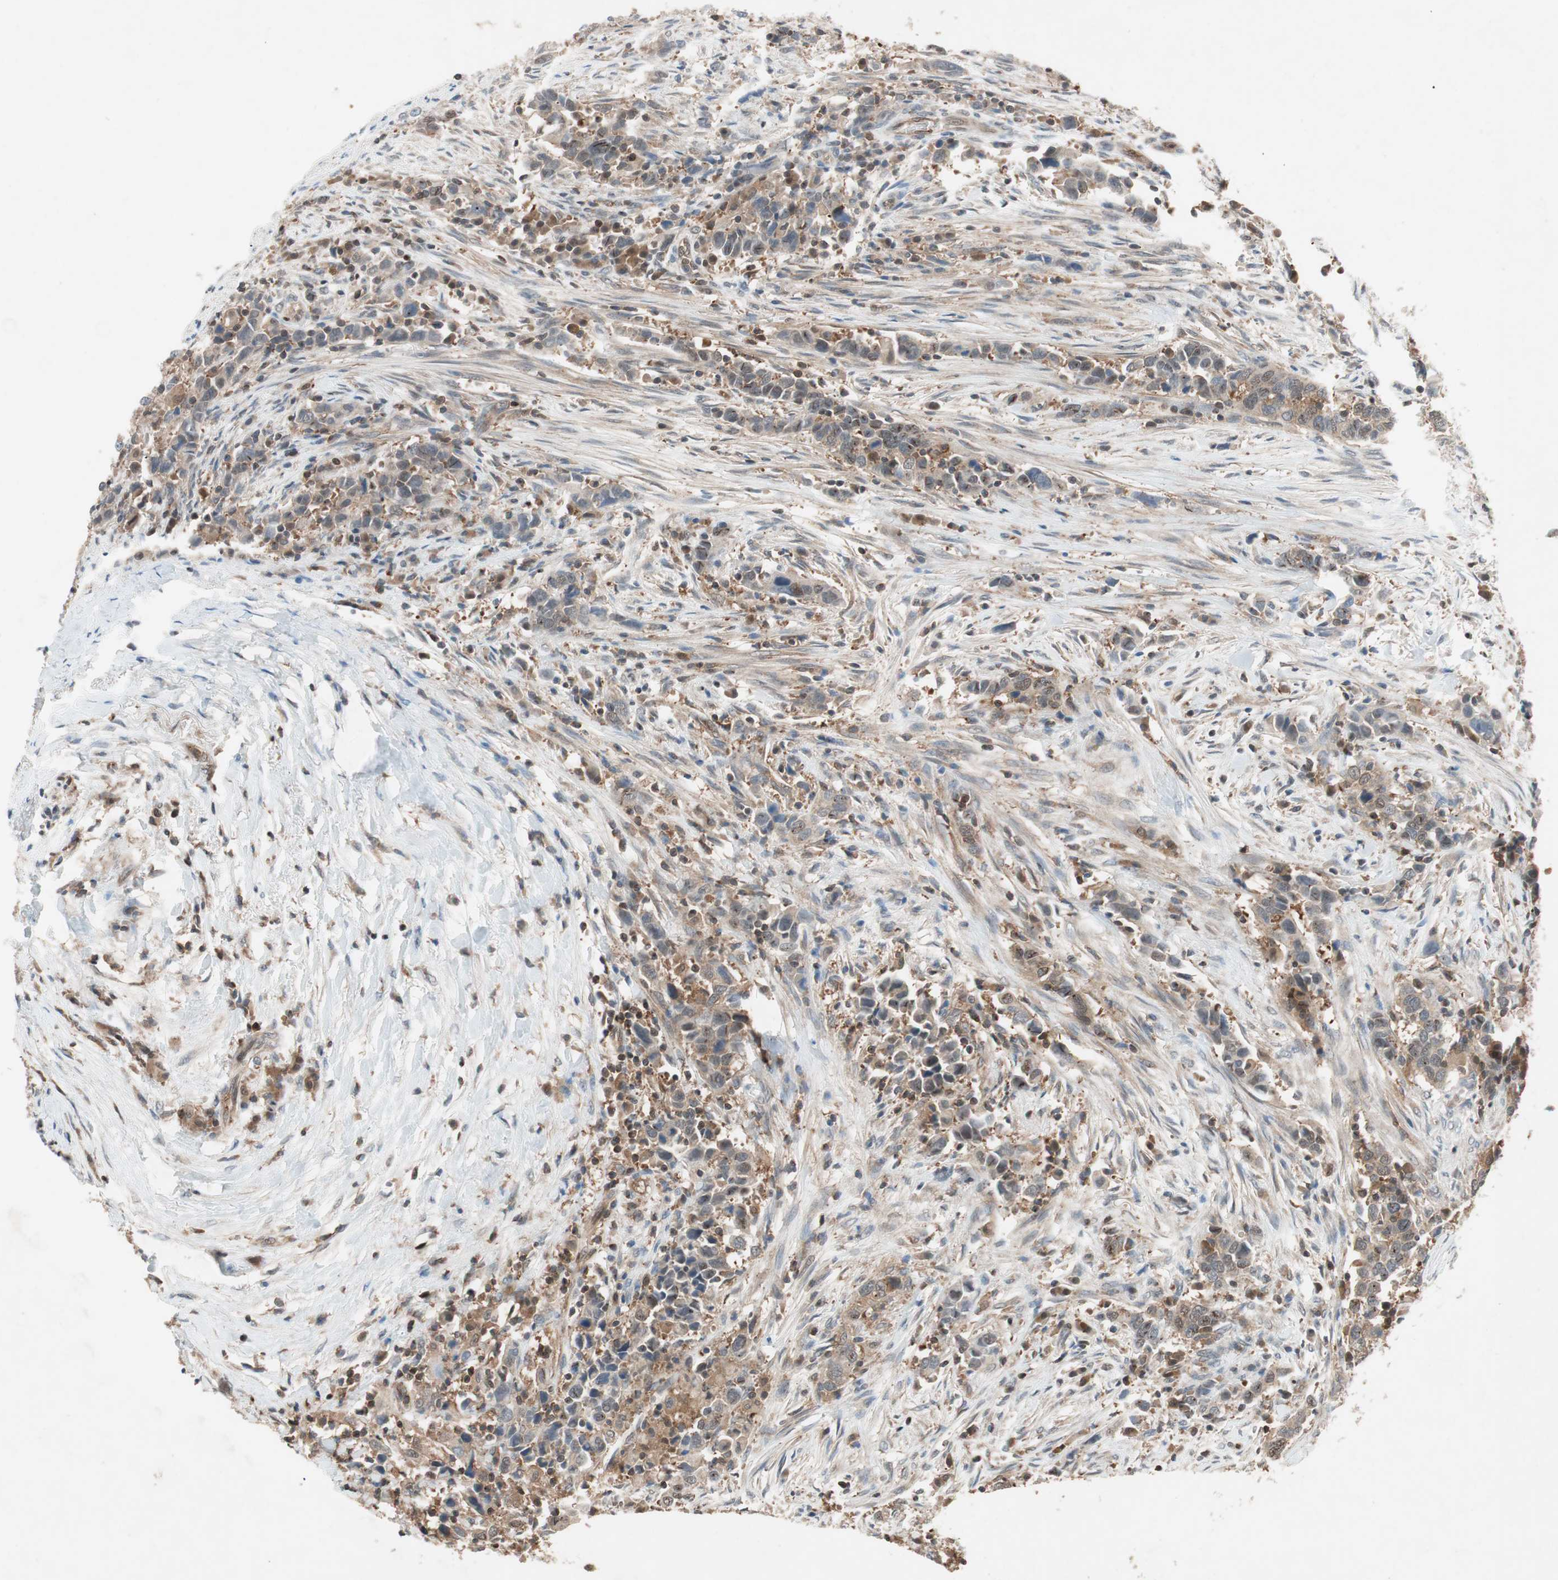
{"staining": {"intensity": "moderate", "quantity": ">75%", "location": "cytoplasmic/membranous"}, "tissue": "urothelial cancer", "cell_type": "Tumor cells", "image_type": "cancer", "snomed": [{"axis": "morphology", "description": "Urothelial carcinoma, High grade"}, {"axis": "topography", "description": "Urinary bladder"}], "caption": "Protein staining exhibits moderate cytoplasmic/membranous staining in about >75% of tumor cells in urothelial cancer. (Brightfield microscopy of DAB IHC at high magnification).", "gene": "GALT", "patient": {"sex": "male", "age": 61}}